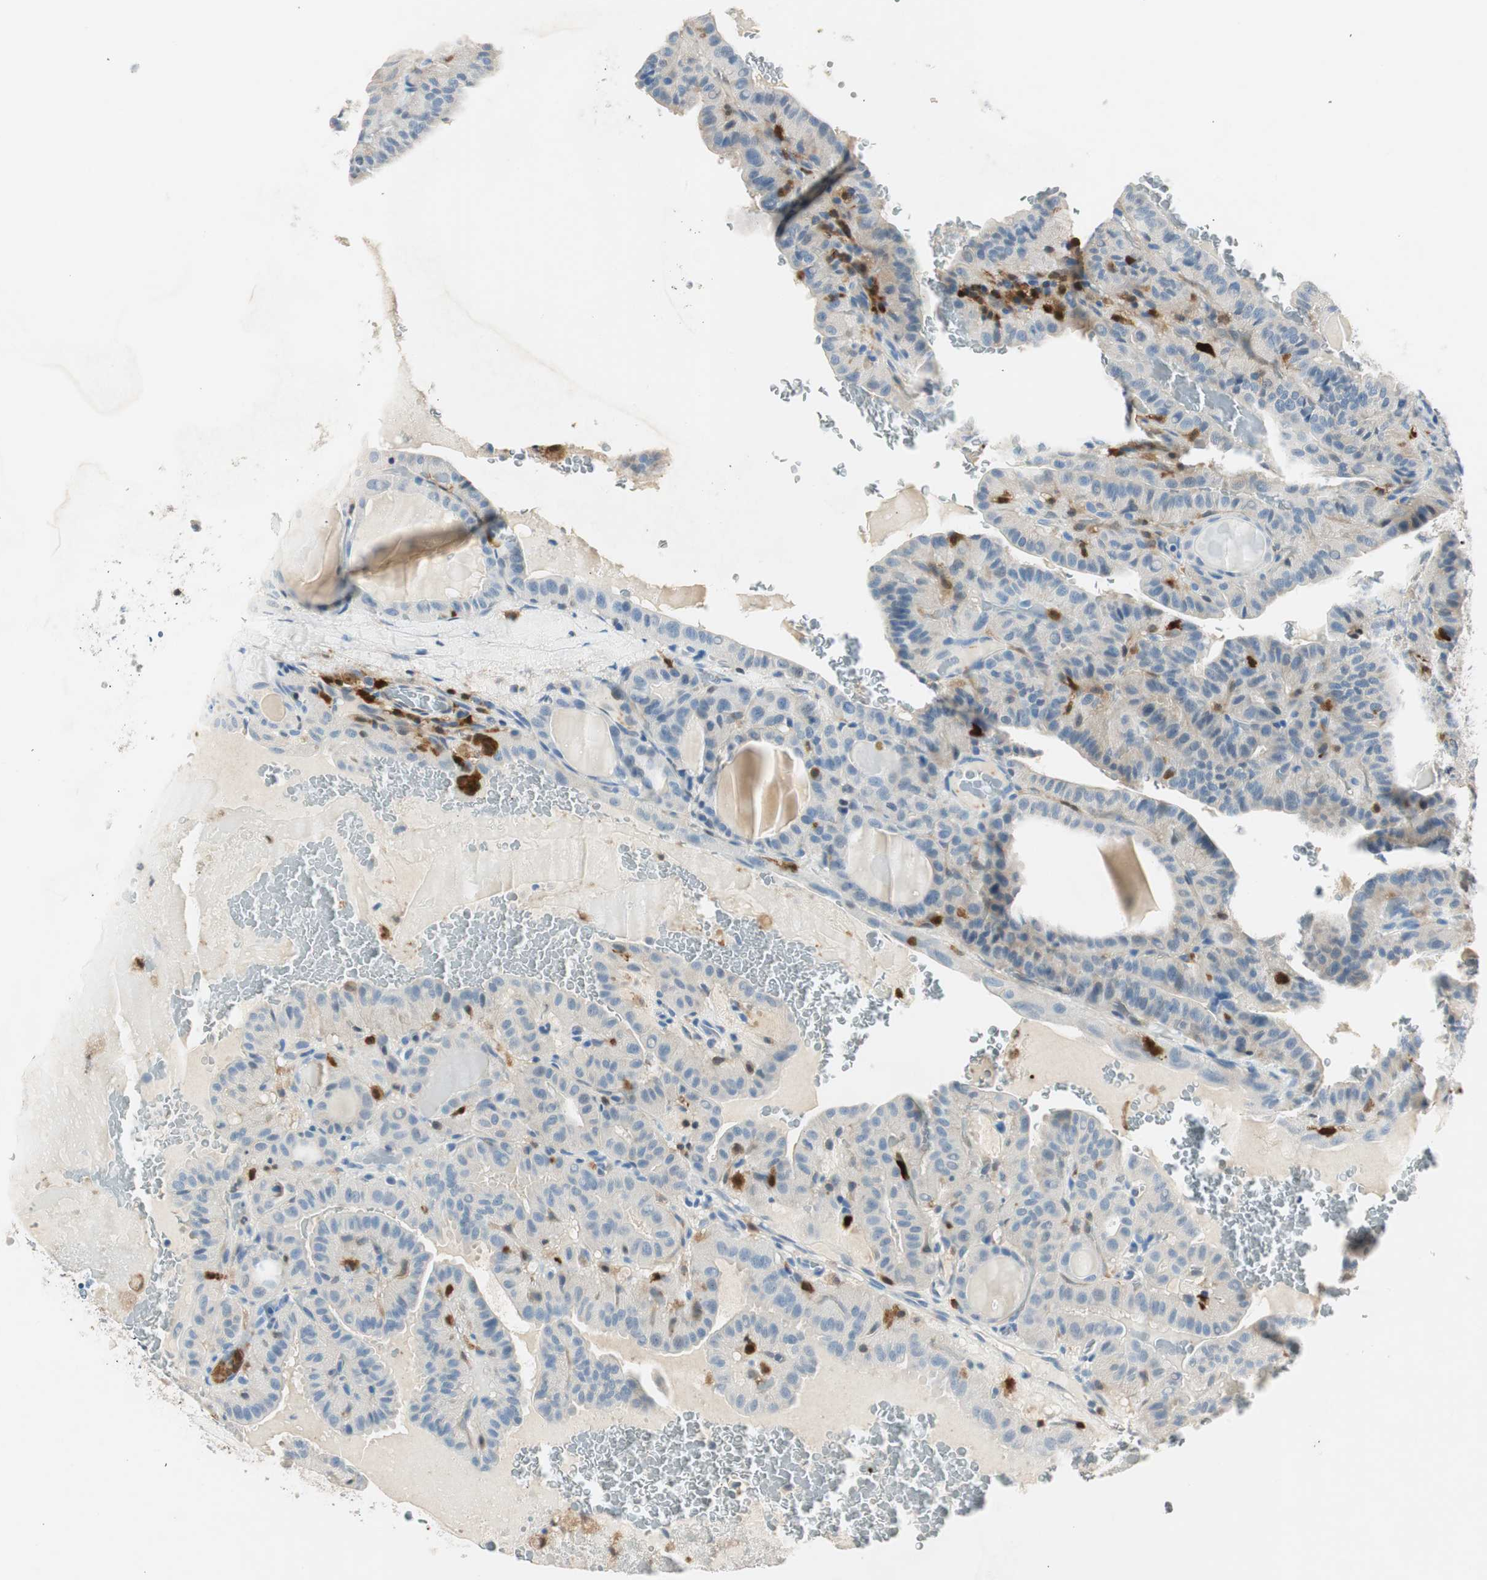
{"staining": {"intensity": "weak", "quantity": "<25%", "location": "cytoplasmic/membranous"}, "tissue": "thyroid cancer", "cell_type": "Tumor cells", "image_type": "cancer", "snomed": [{"axis": "morphology", "description": "Papillary adenocarcinoma, NOS"}, {"axis": "topography", "description": "Thyroid gland"}], "caption": "Tumor cells show no significant positivity in thyroid papillary adenocarcinoma.", "gene": "COTL1", "patient": {"sex": "male", "age": 77}}